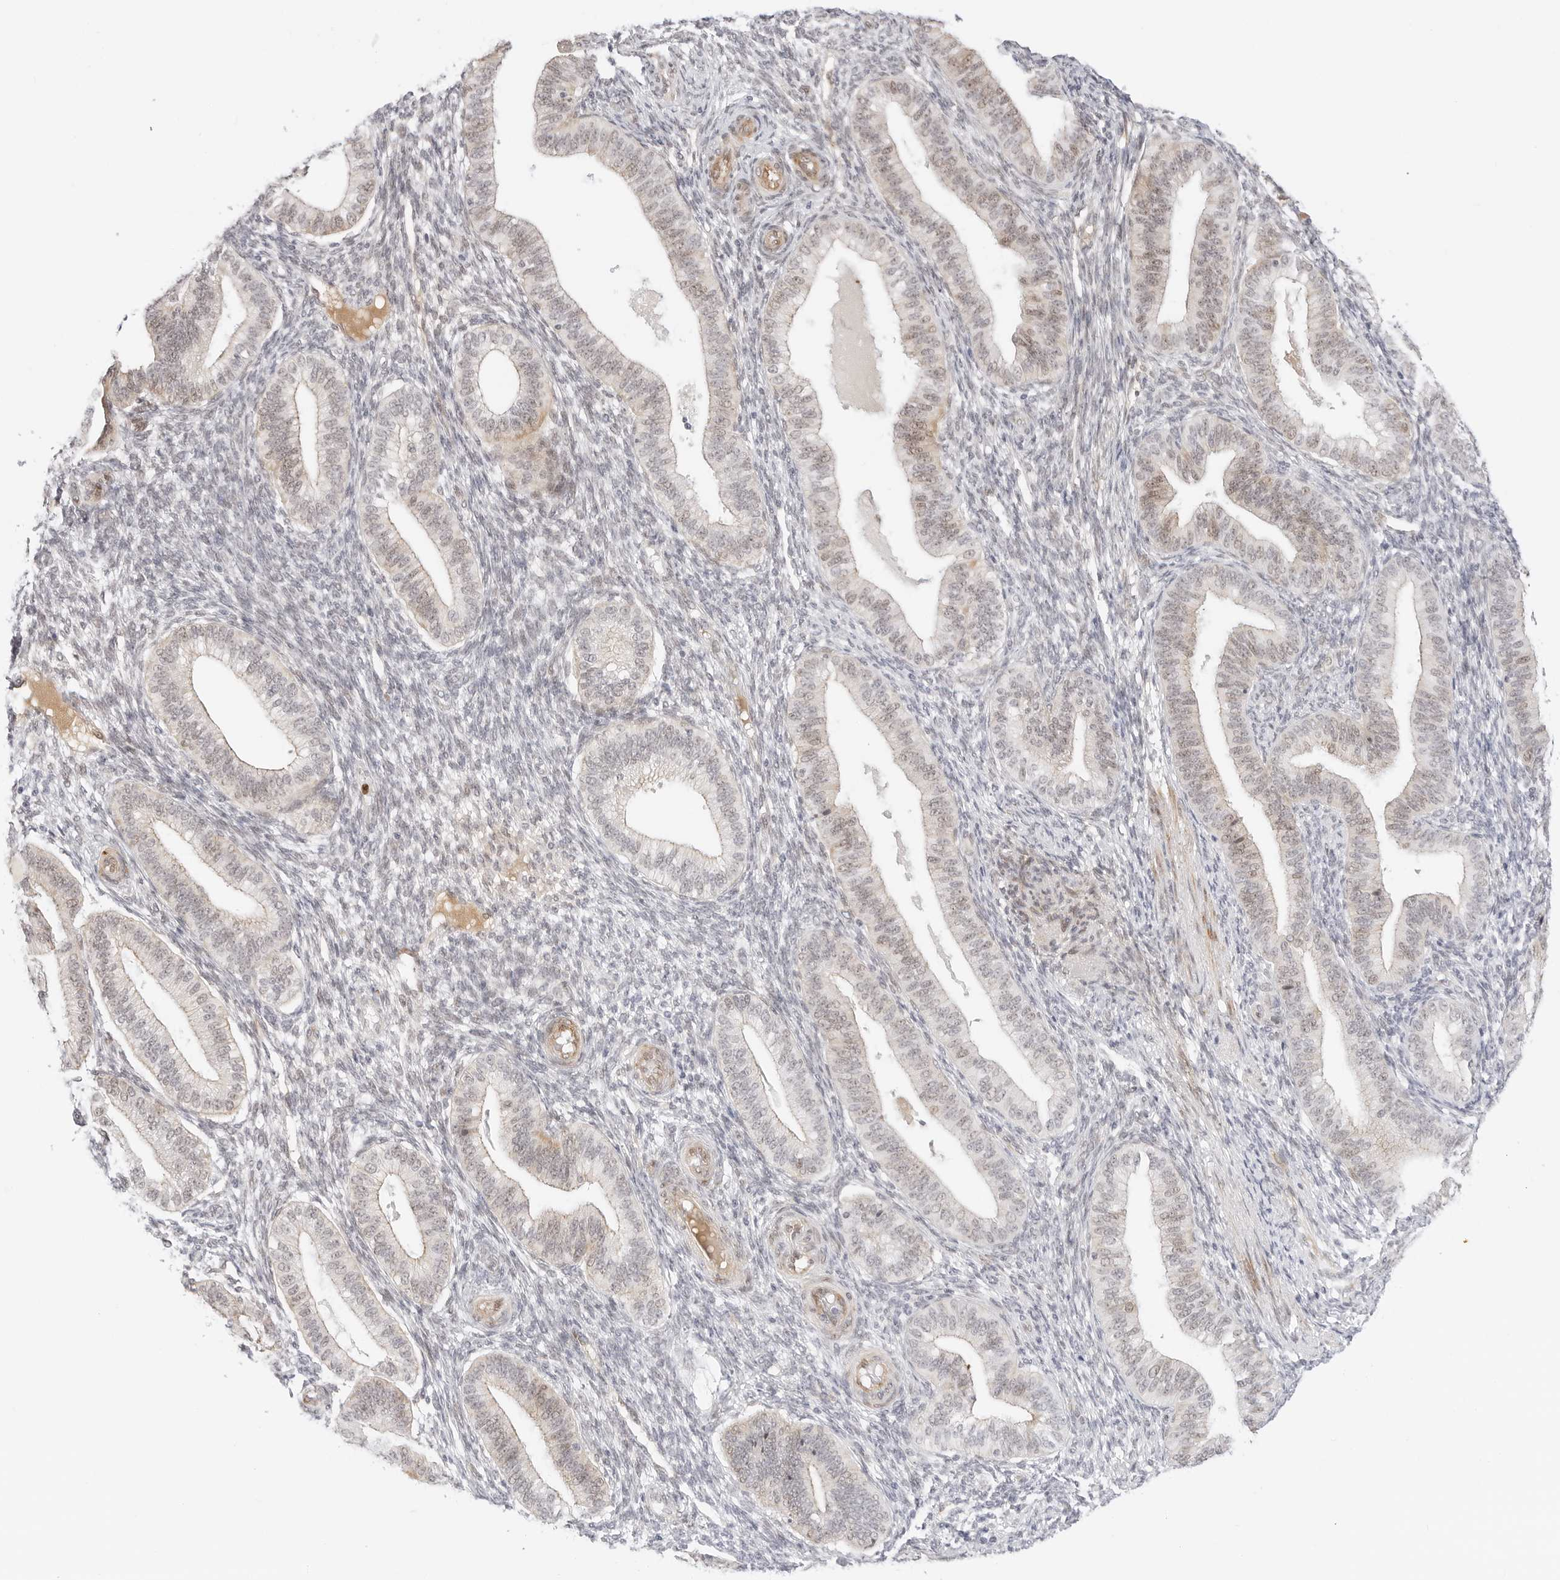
{"staining": {"intensity": "negative", "quantity": "none", "location": "none"}, "tissue": "endometrium", "cell_type": "Cells in endometrial stroma", "image_type": "normal", "snomed": [{"axis": "morphology", "description": "Normal tissue, NOS"}, {"axis": "topography", "description": "Endometrium"}], "caption": "Endometrium stained for a protein using immunohistochemistry demonstrates no positivity cells in endometrial stroma.", "gene": "HIPK3", "patient": {"sex": "female", "age": 39}}